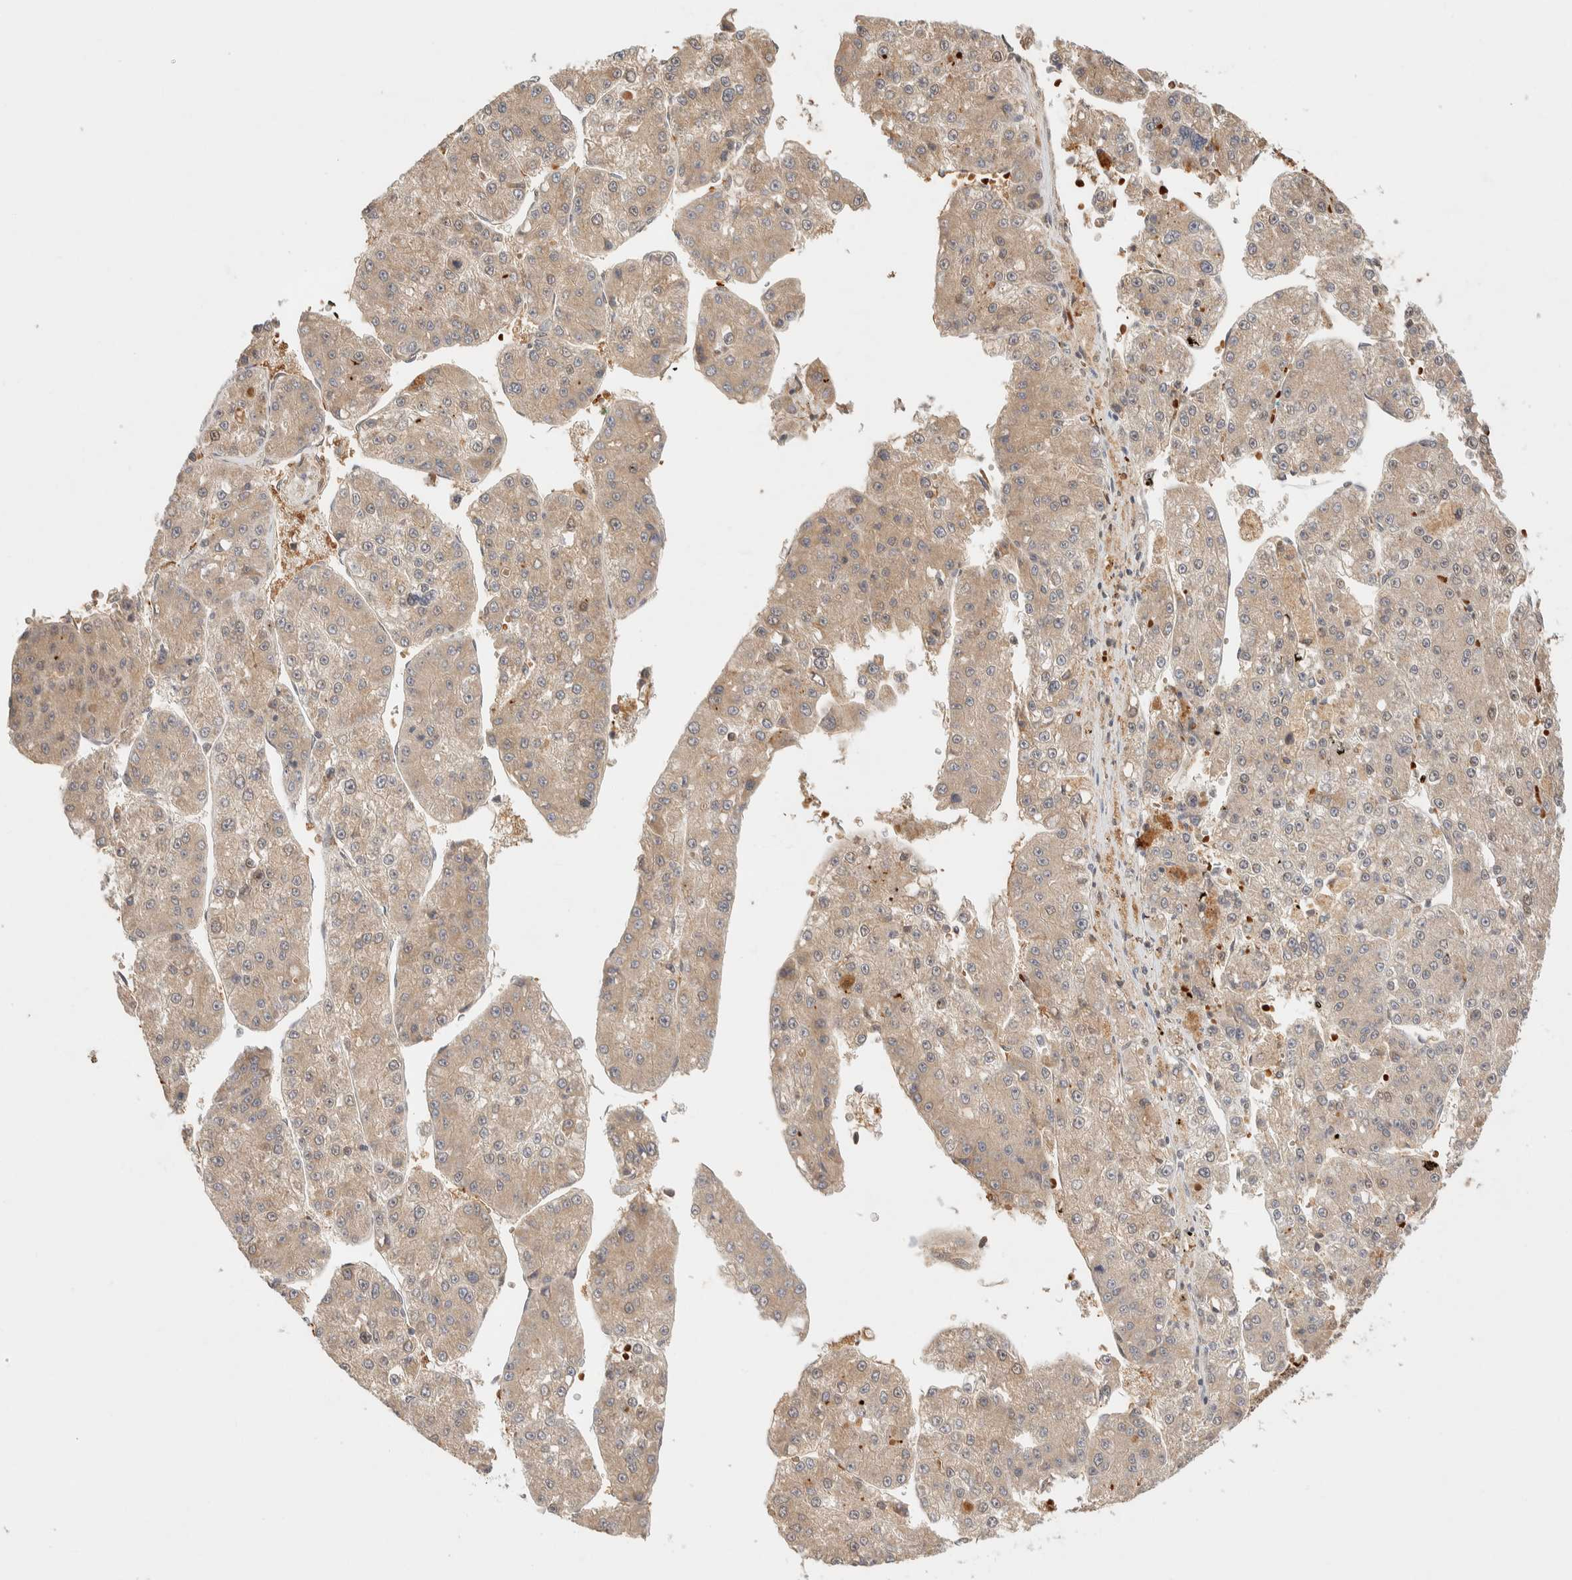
{"staining": {"intensity": "moderate", "quantity": ">75%", "location": "cytoplasmic/membranous"}, "tissue": "liver cancer", "cell_type": "Tumor cells", "image_type": "cancer", "snomed": [{"axis": "morphology", "description": "Carcinoma, Hepatocellular, NOS"}, {"axis": "topography", "description": "Liver"}], "caption": "This histopathology image exhibits immunohistochemistry (IHC) staining of liver hepatocellular carcinoma, with medium moderate cytoplasmic/membranous positivity in approximately >75% of tumor cells.", "gene": "TTI2", "patient": {"sex": "female", "age": 73}}